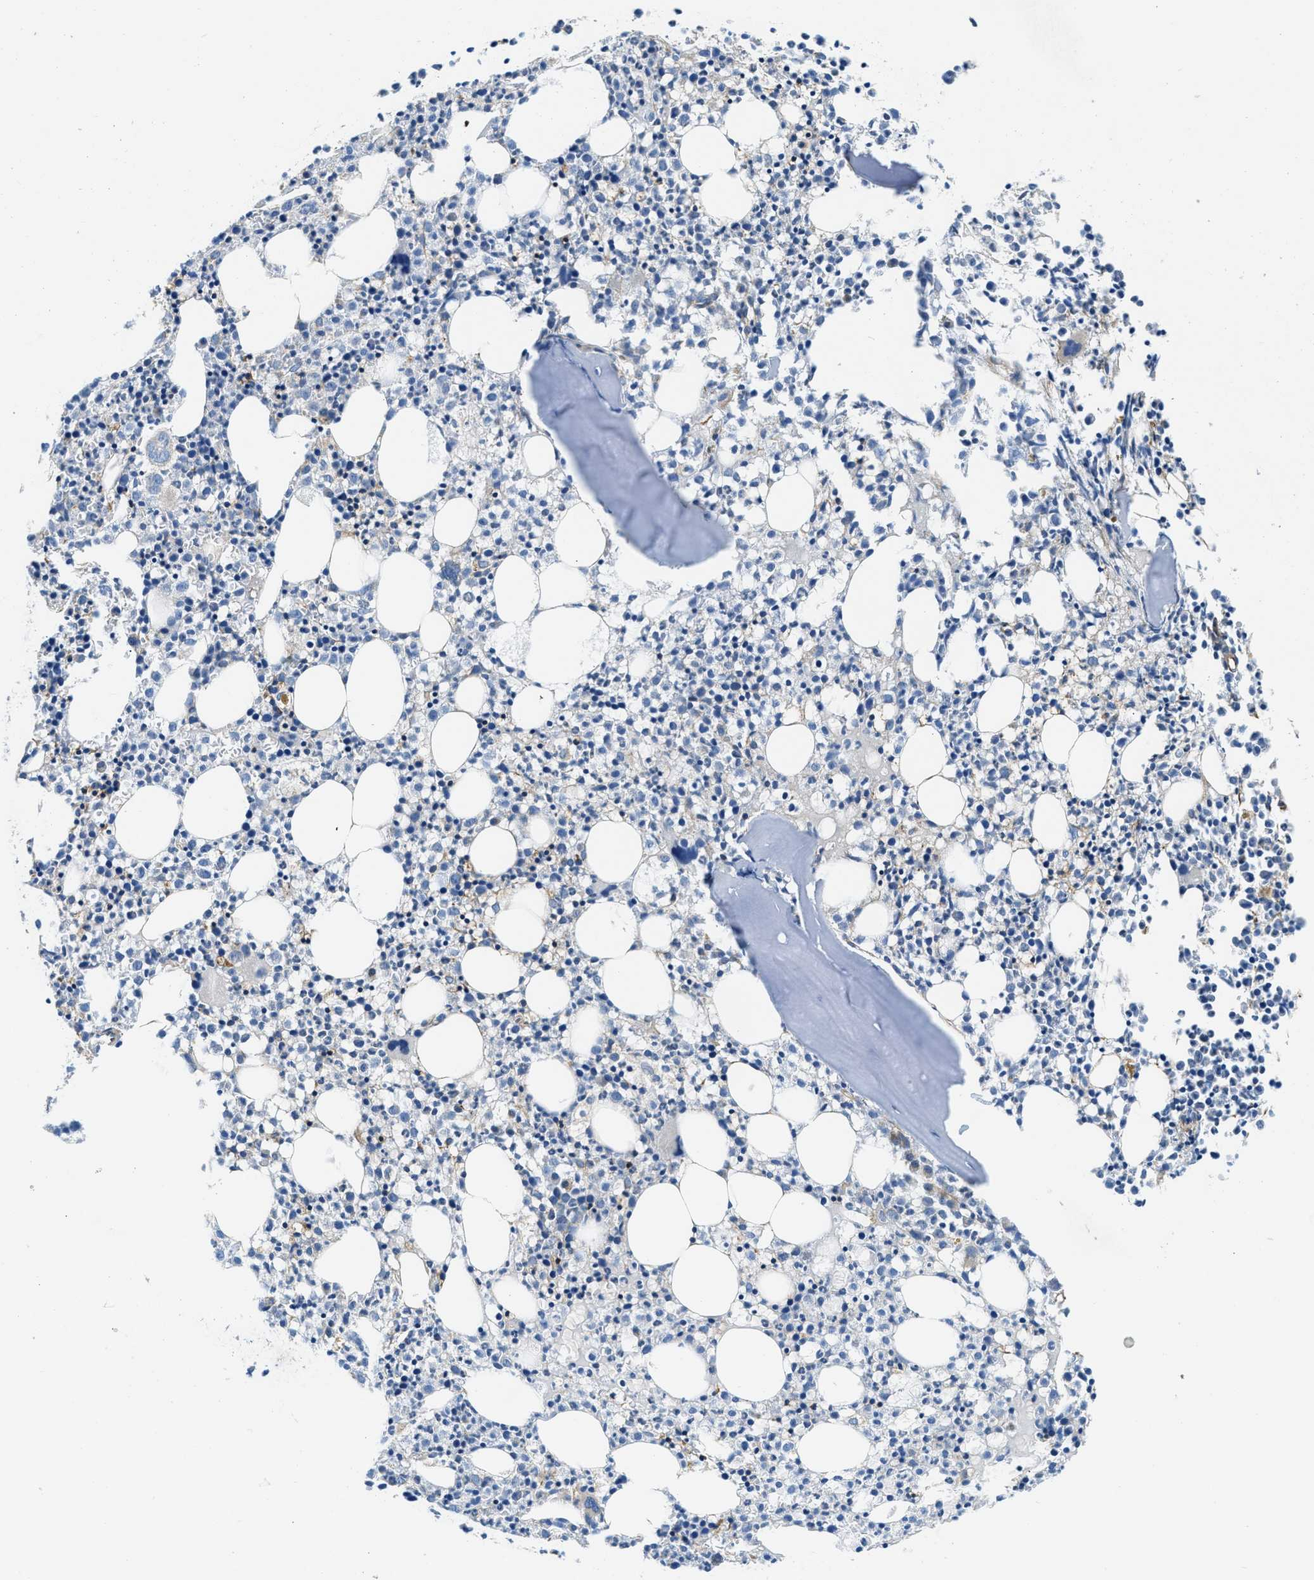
{"staining": {"intensity": "moderate", "quantity": "<25%", "location": "cytoplasmic/membranous"}, "tissue": "bone marrow", "cell_type": "Hematopoietic cells", "image_type": "normal", "snomed": [{"axis": "morphology", "description": "Normal tissue, NOS"}, {"axis": "morphology", "description": "Inflammation, NOS"}, {"axis": "topography", "description": "Bone marrow"}], "caption": "Immunohistochemical staining of benign bone marrow exhibits moderate cytoplasmic/membranous protein staining in about <25% of hematopoietic cells. (Stains: DAB in brown, nuclei in blue, Microscopy: brightfield microscopy at high magnification).", "gene": "LPIN2", "patient": {"sex": "male", "age": 25}}